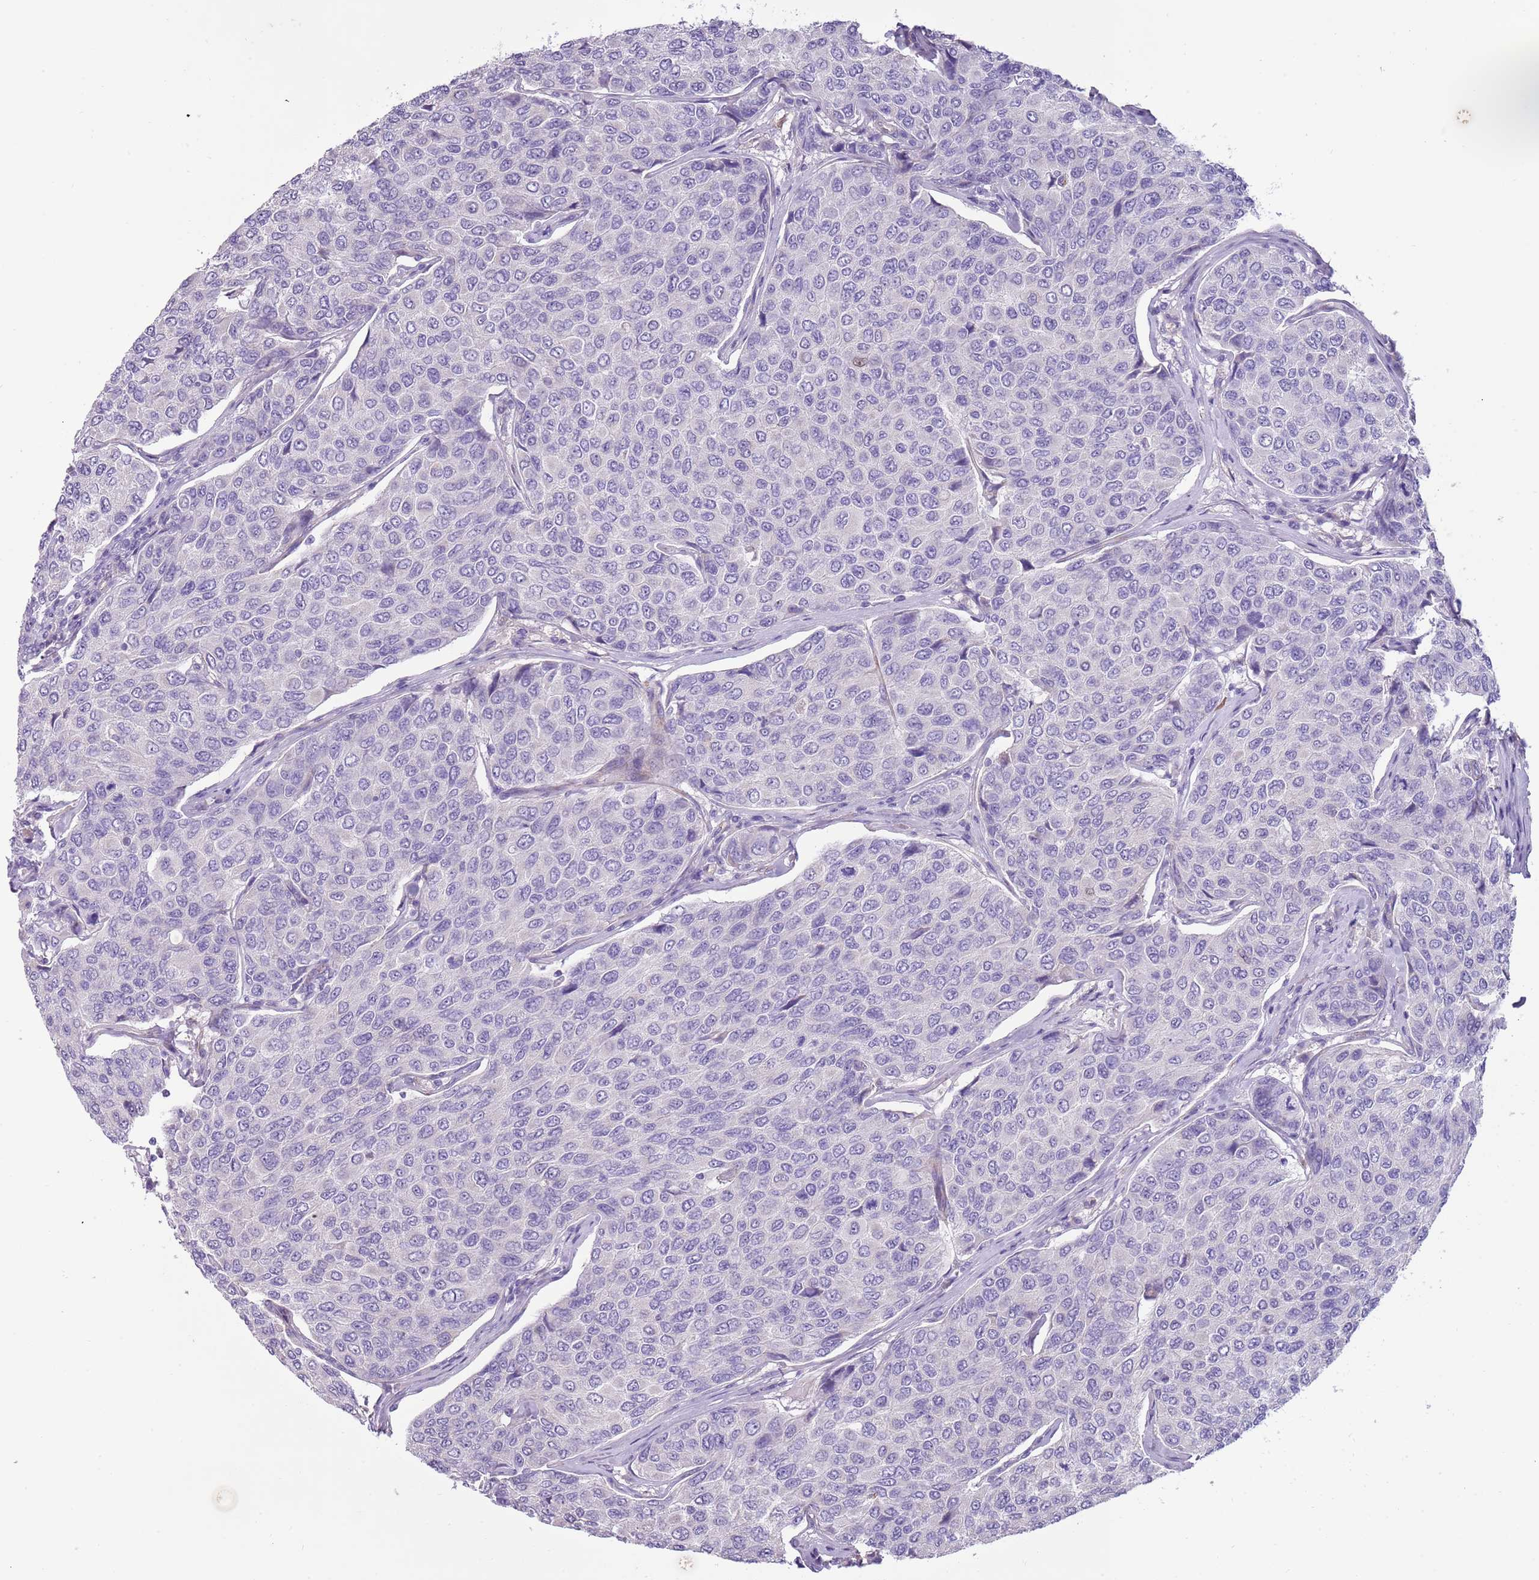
{"staining": {"intensity": "negative", "quantity": "none", "location": "none"}, "tissue": "breast cancer", "cell_type": "Tumor cells", "image_type": "cancer", "snomed": [{"axis": "morphology", "description": "Duct carcinoma"}, {"axis": "topography", "description": "Breast"}], "caption": "This is an IHC histopathology image of breast cancer (intraductal carcinoma). There is no positivity in tumor cells.", "gene": "RNF222", "patient": {"sex": "female", "age": 55}}